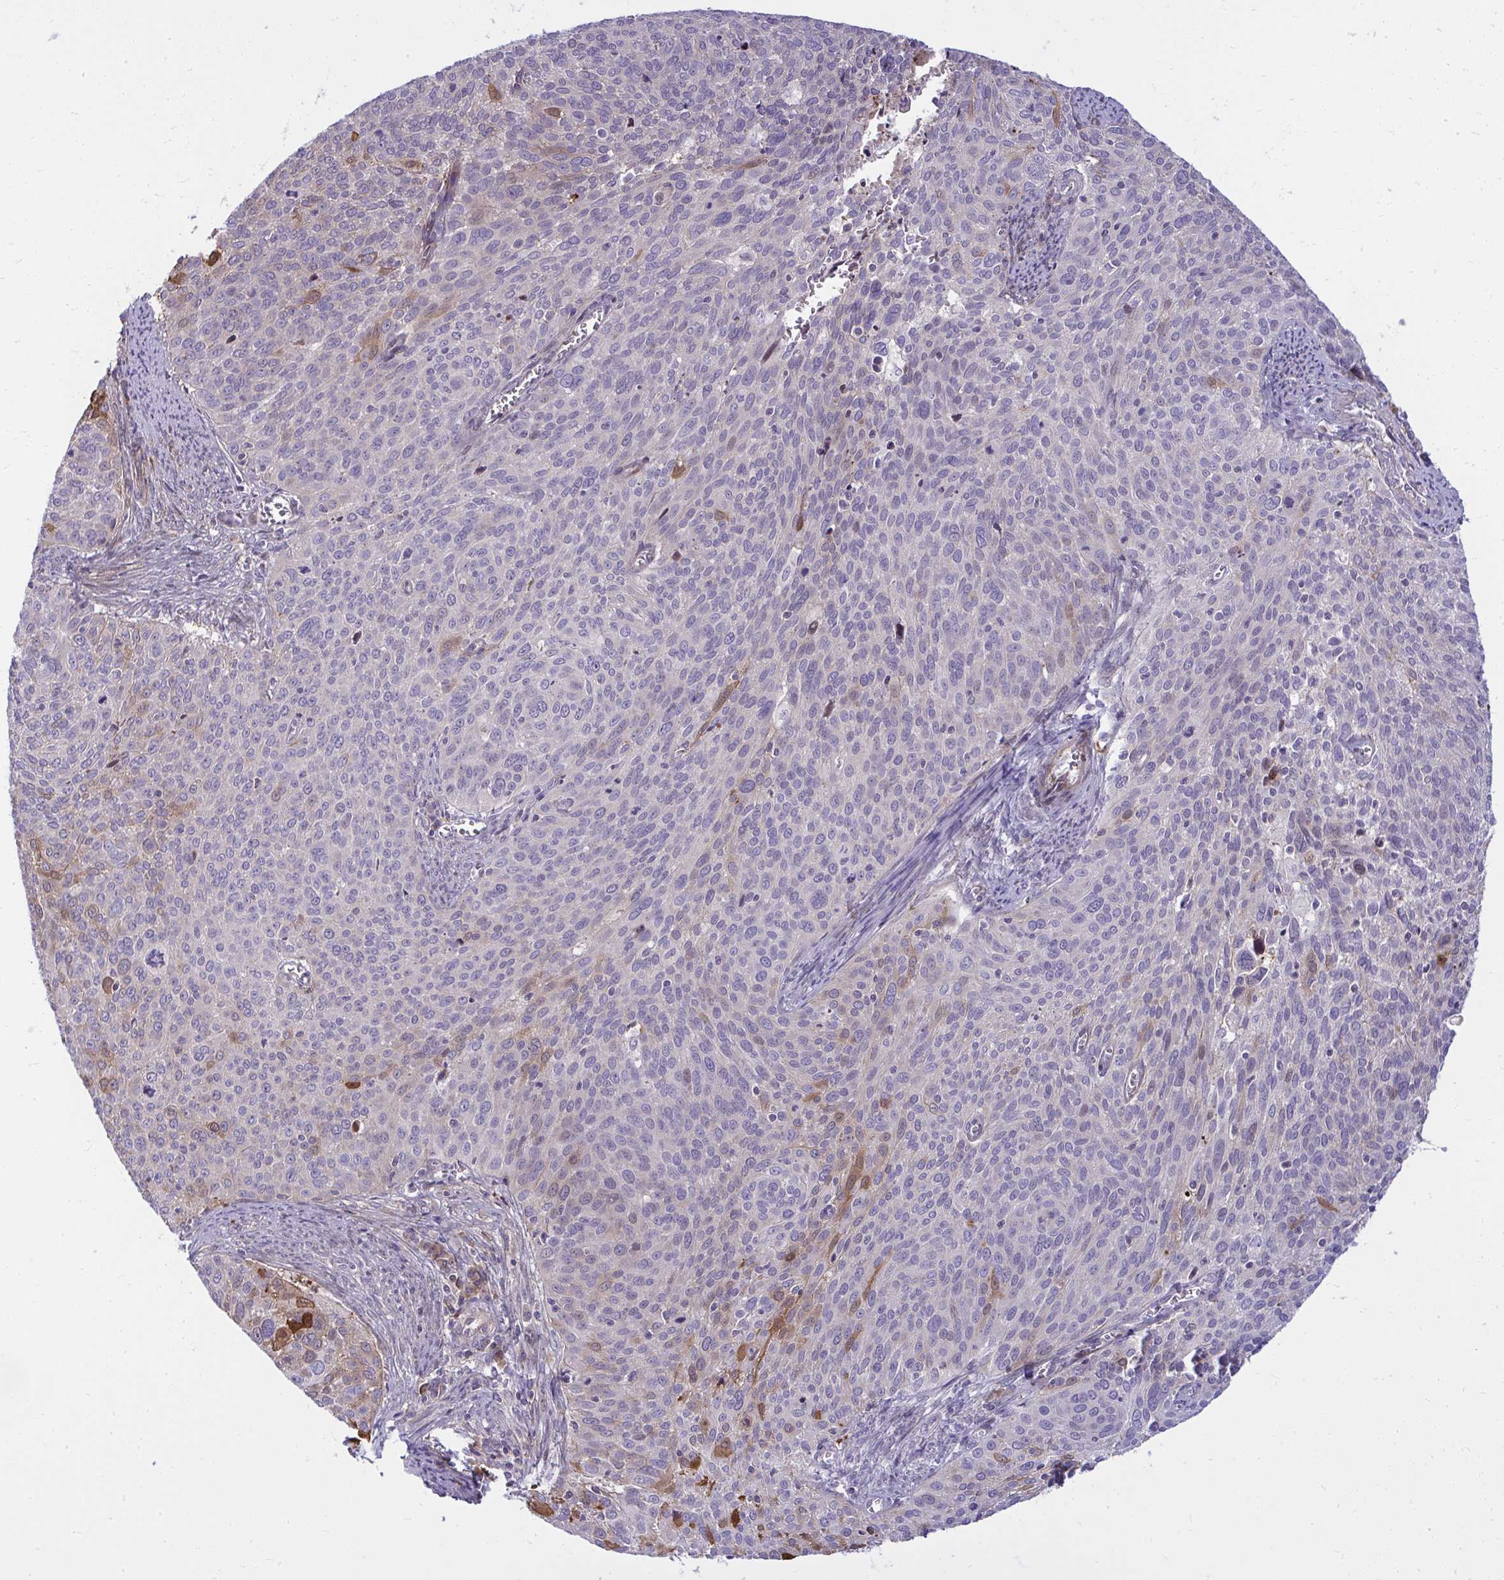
{"staining": {"intensity": "moderate", "quantity": "<25%", "location": "cytoplasmic/membranous"}, "tissue": "cervical cancer", "cell_type": "Tumor cells", "image_type": "cancer", "snomed": [{"axis": "morphology", "description": "Squamous cell carcinoma, NOS"}, {"axis": "topography", "description": "Cervix"}], "caption": "Protein expression analysis of human cervical cancer reveals moderate cytoplasmic/membranous positivity in about <25% of tumor cells. The protein of interest is shown in brown color, while the nuclei are stained blue.", "gene": "ZSCAN9", "patient": {"sex": "female", "age": 39}}